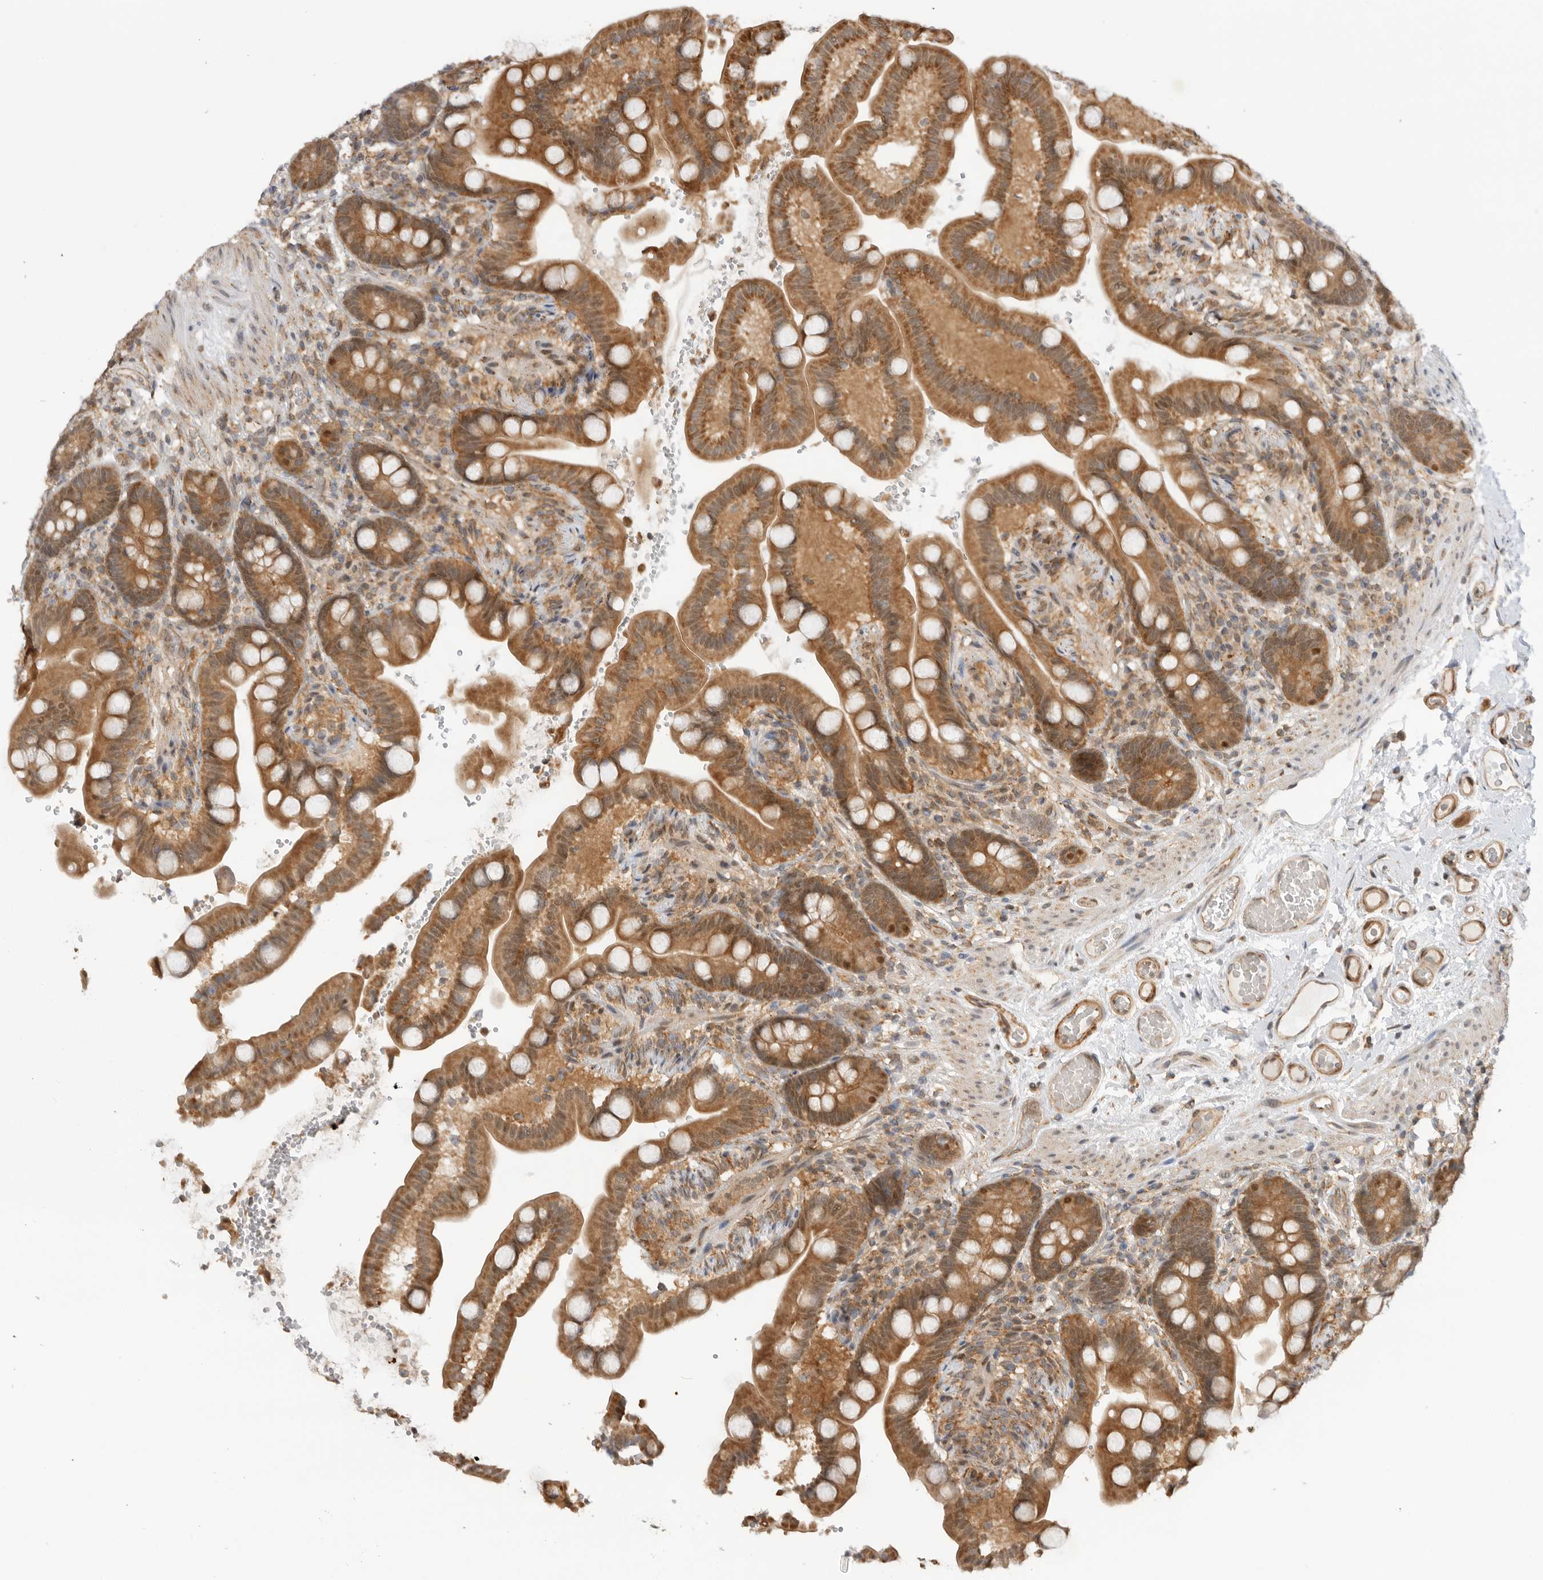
{"staining": {"intensity": "weak", "quantity": ">75%", "location": "cytoplasmic/membranous"}, "tissue": "colon", "cell_type": "Endothelial cells", "image_type": "normal", "snomed": [{"axis": "morphology", "description": "Normal tissue, NOS"}, {"axis": "topography", "description": "Smooth muscle"}, {"axis": "topography", "description": "Colon"}], "caption": "The immunohistochemical stain shows weak cytoplasmic/membranous expression in endothelial cells of benign colon.", "gene": "DCAF8", "patient": {"sex": "male", "age": 73}}